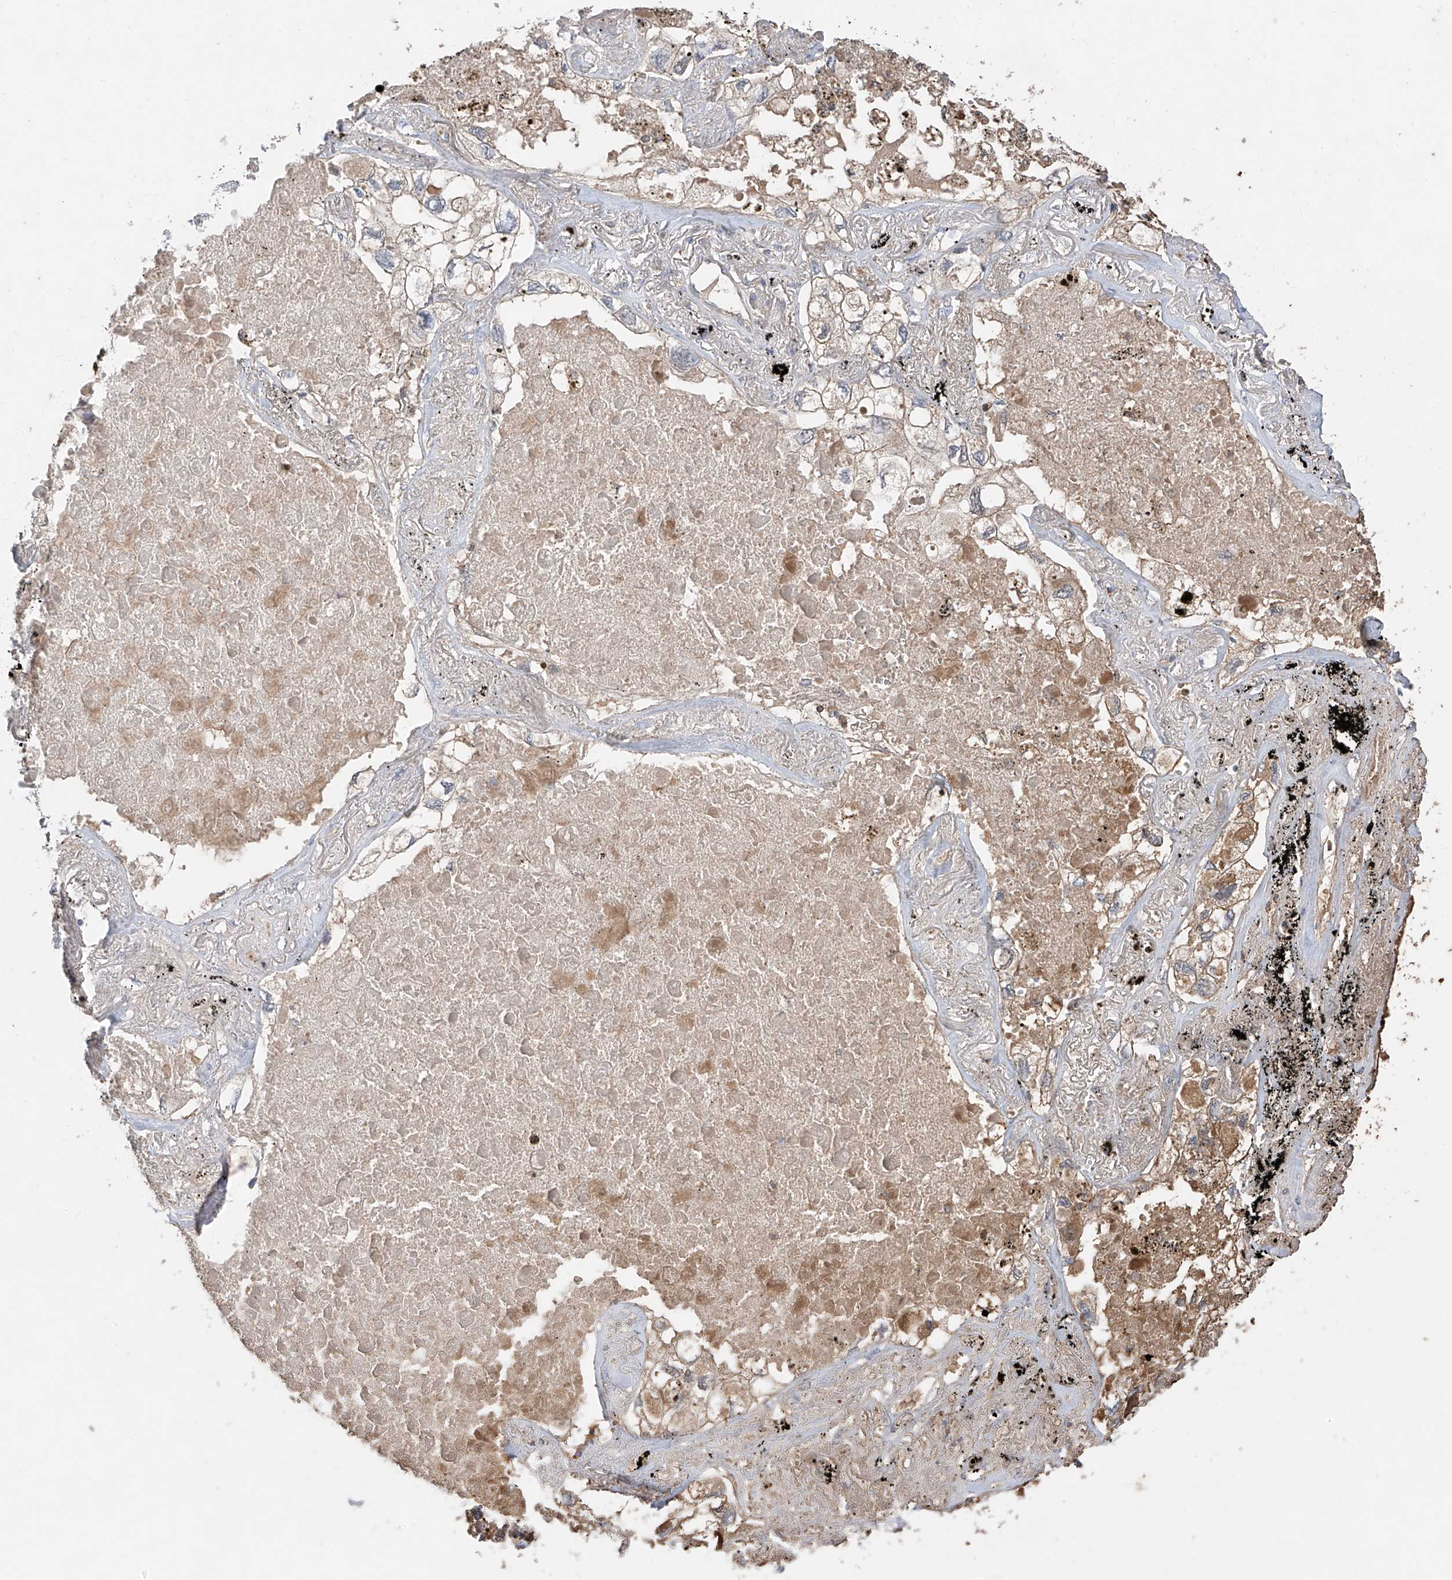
{"staining": {"intensity": "moderate", "quantity": "25%-75%", "location": "cytoplasmic/membranous"}, "tissue": "lung cancer", "cell_type": "Tumor cells", "image_type": "cancer", "snomed": [{"axis": "morphology", "description": "Adenocarcinoma, NOS"}, {"axis": "topography", "description": "Lung"}], "caption": "The image exhibits immunohistochemical staining of adenocarcinoma (lung). There is moderate cytoplasmic/membranous expression is appreciated in approximately 25%-75% of tumor cells.", "gene": "CACNA2D4", "patient": {"sex": "male", "age": 65}}